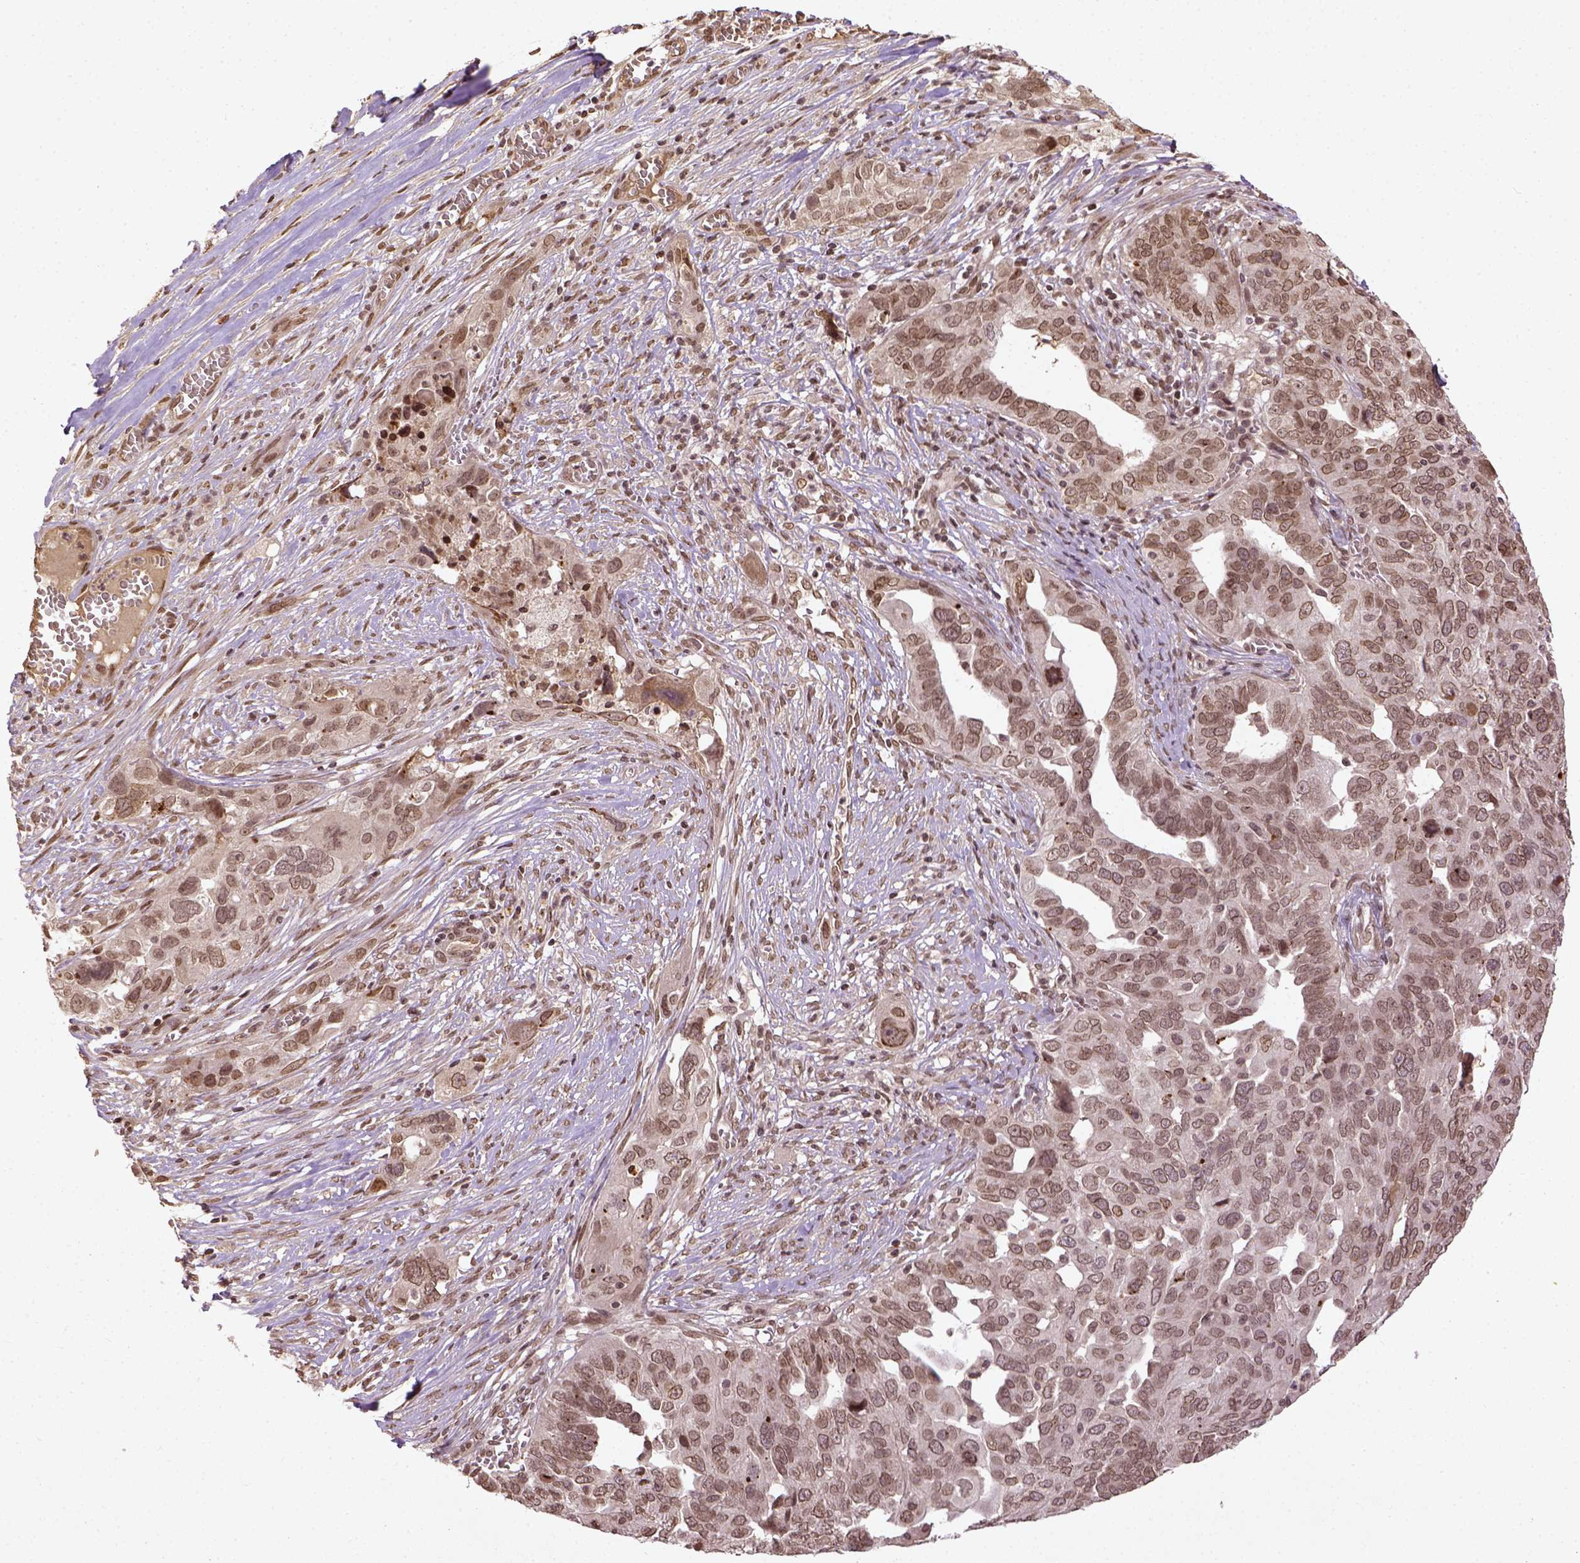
{"staining": {"intensity": "moderate", "quantity": ">75%", "location": "nuclear"}, "tissue": "ovarian cancer", "cell_type": "Tumor cells", "image_type": "cancer", "snomed": [{"axis": "morphology", "description": "Carcinoma, endometroid"}, {"axis": "topography", "description": "Soft tissue"}, {"axis": "topography", "description": "Ovary"}], "caption": "Tumor cells show moderate nuclear expression in approximately >75% of cells in endometroid carcinoma (ovarian). The staining was performed using DAB, with brown indicating positive protein expression. Nuclei are stained blue with hematoxylin.", "gene": "BANF1", "patient": {"sex": "female", "age": 52}}